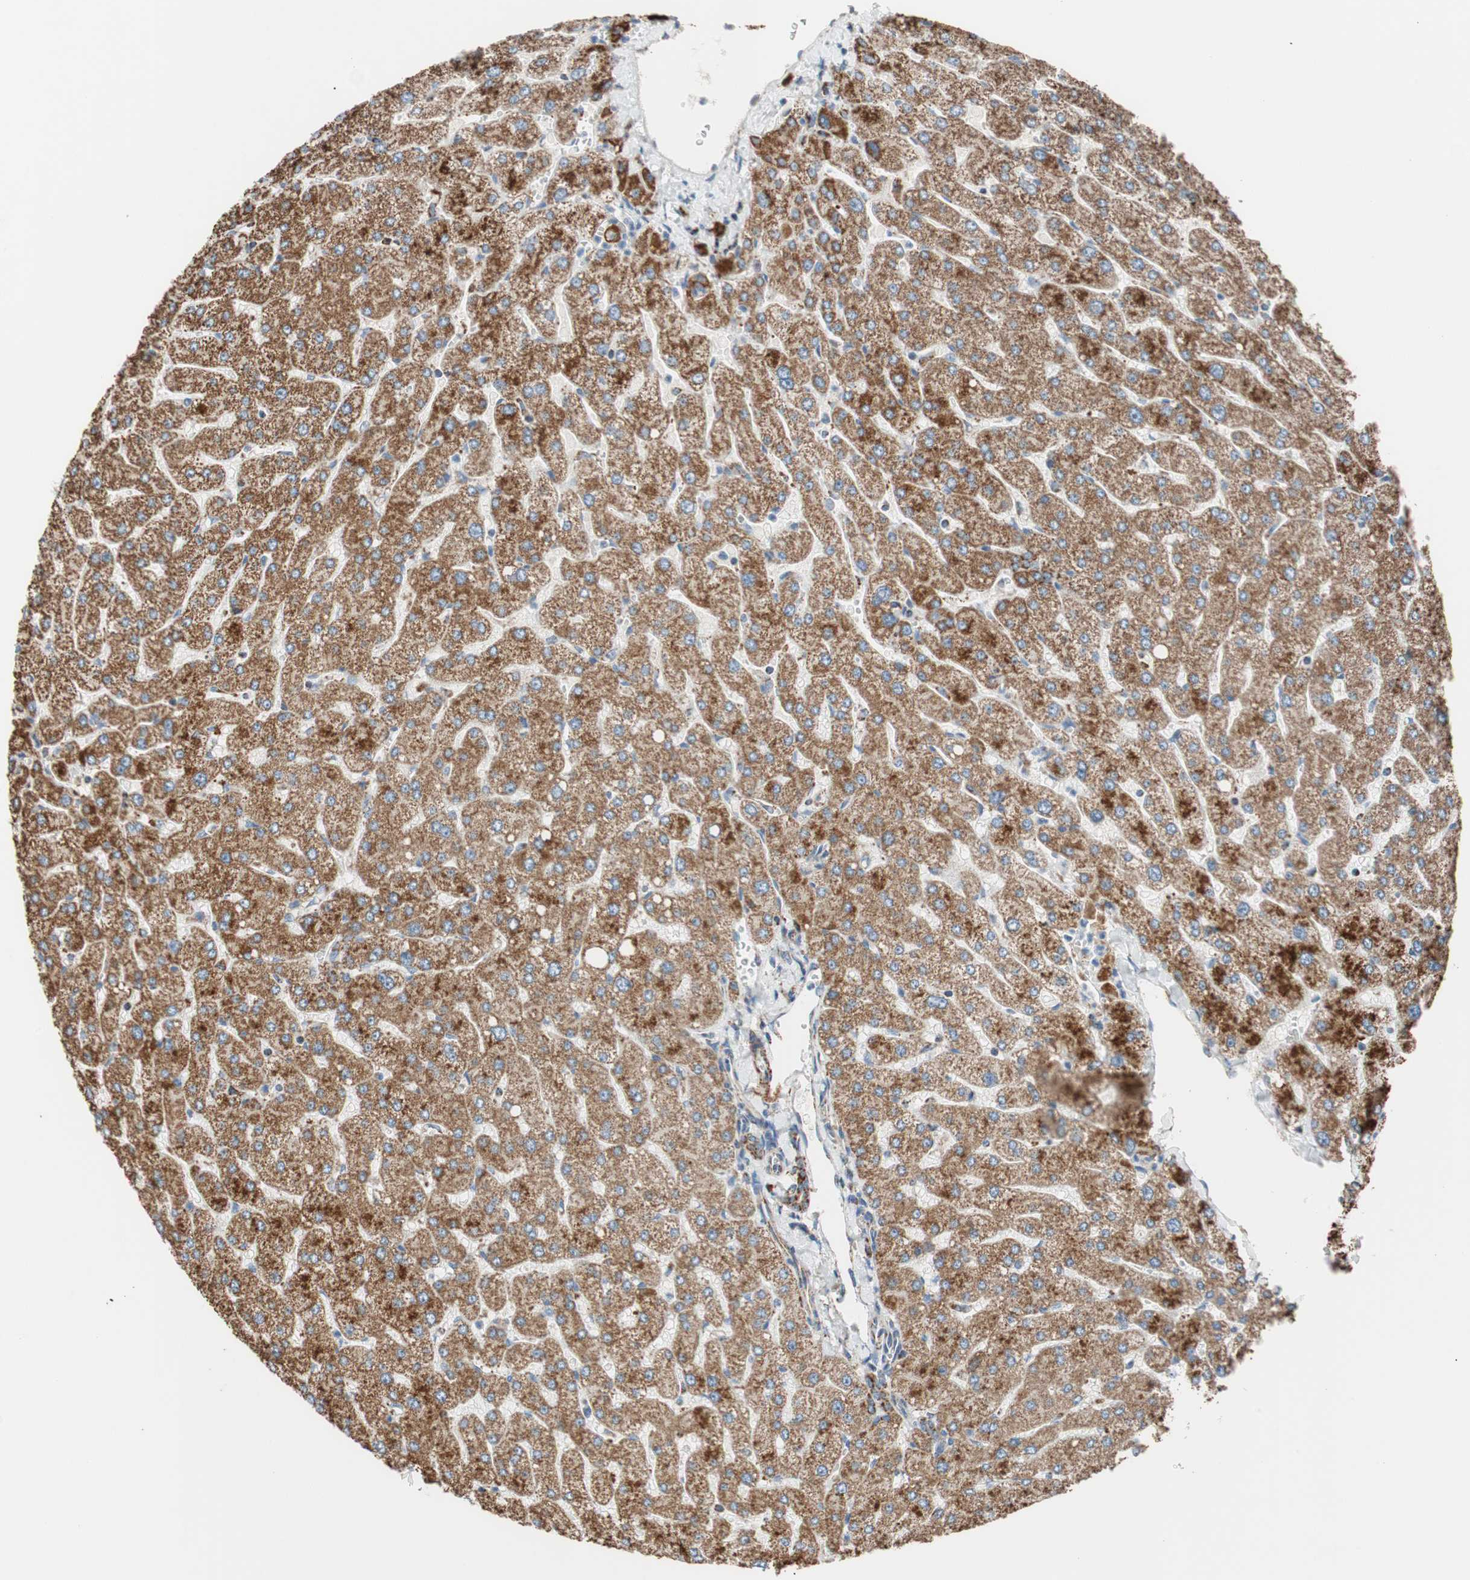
{"staining": {"intensity": "strong", "quantity": ">75%", "location": "cytoplasmic/membranous"}, "tissue": "liver", "cell_type": "Cholangiocytes", "image_type": "normal", "snomed": [{"axis": "morphology", "description": "Normal tissue, NOS"}, {"axis": "topography", "description": "Liver"}], "caption": "A brown stain shows strong cytoplasmic/membranous expression of a protein in cholangiocytes of unremarkable liver. (DAB = brown stain, brightfield microscopy at high magnification).", "gene": "PCSK4", "patient": {"sex": "male", "age": 55}}